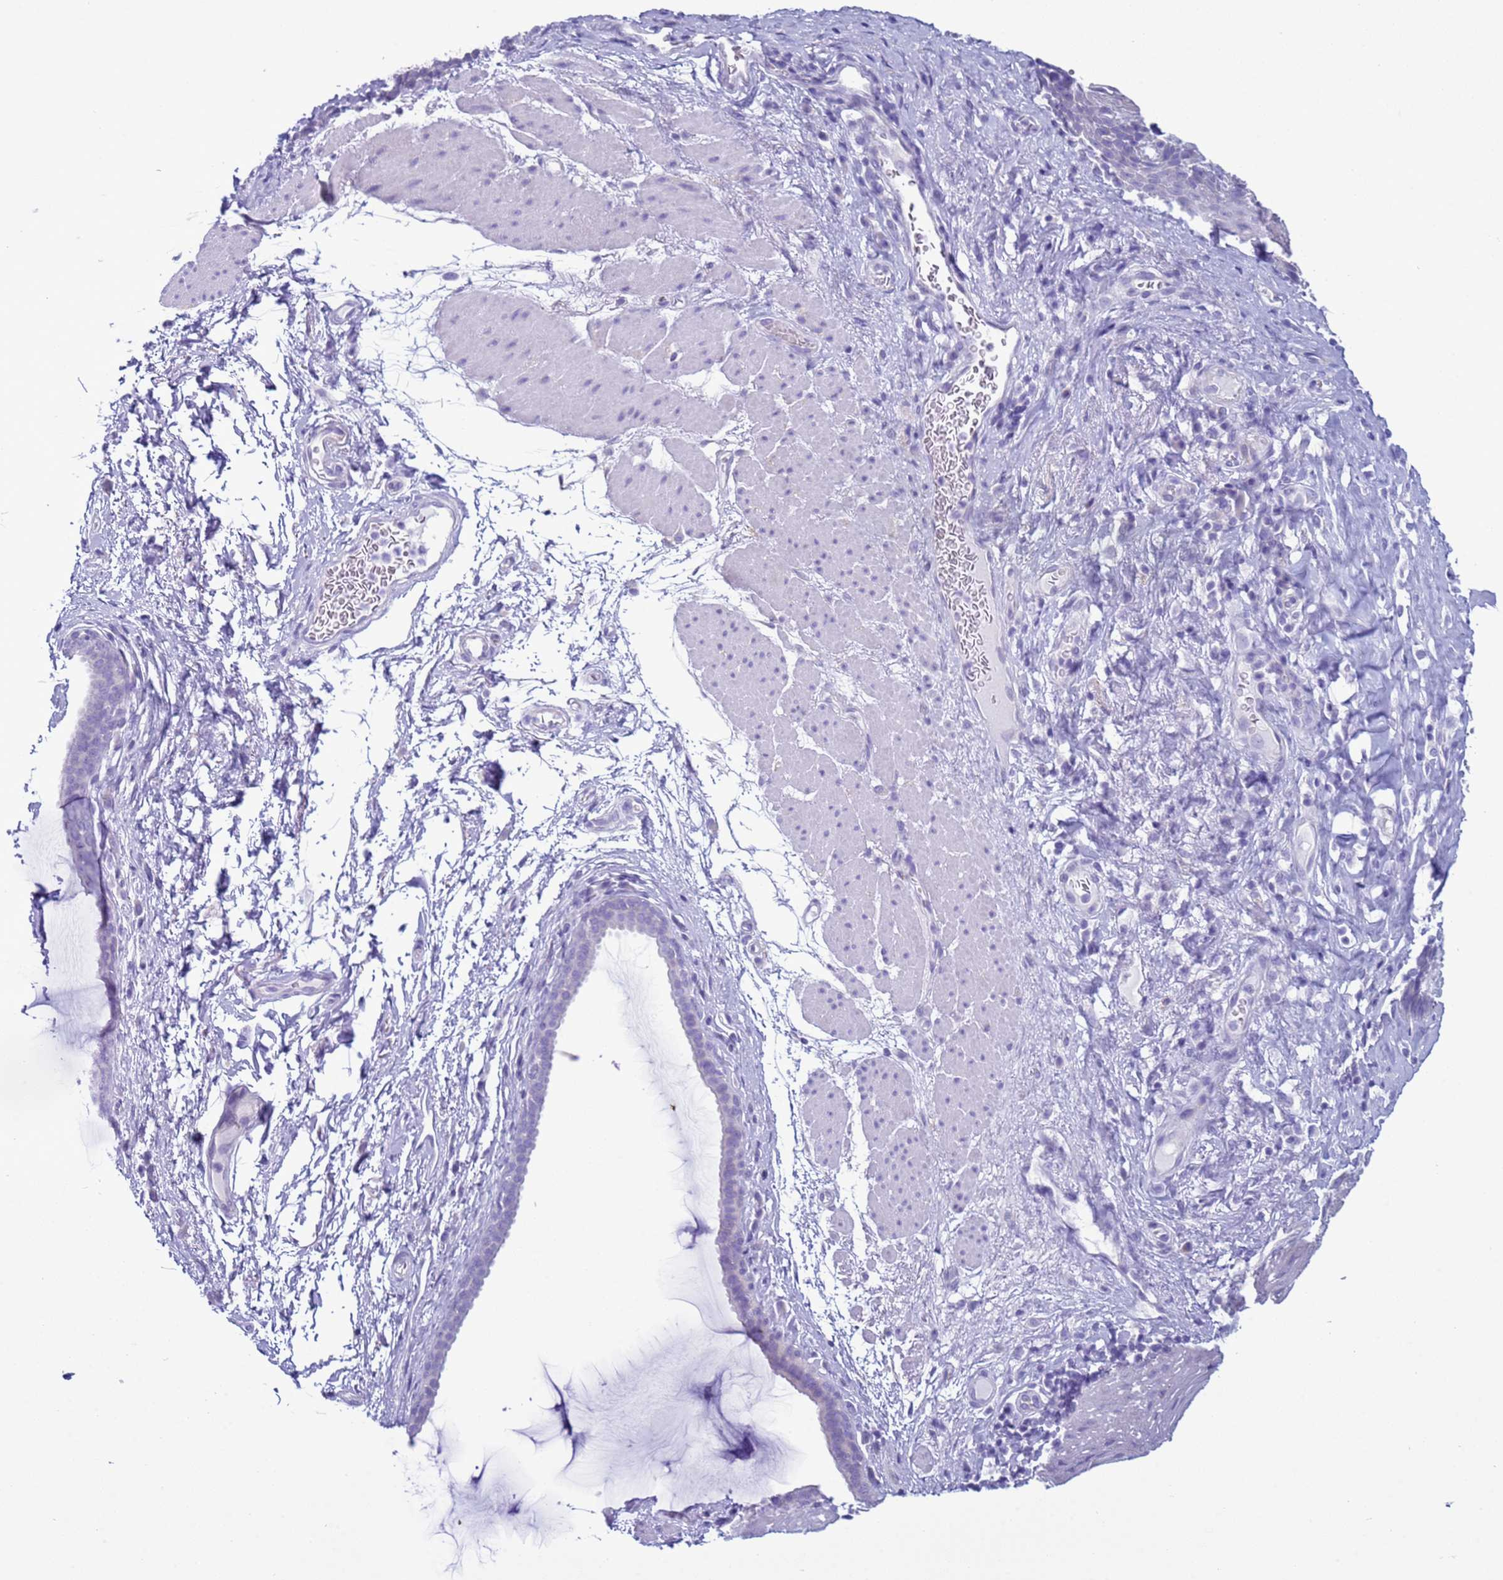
{"staining": {"intensity": "negative", "quantity": "none", "location": "none"}, "tissue": "esophagus", "cell_type": "Squamous epithelial cells", "image_type": "normal", "snomed": [{"axis": "morphology", "description": "Normal tissue, NOS"}, {"axis": "topography", "description": "Esophagus"}], "caption": "Immunohistochemical staining of normal esophagus exhibits no significant staining in squamous epithelial cells.", "gene": "CST1", "patient": {"sex": "female", "age": 66}}